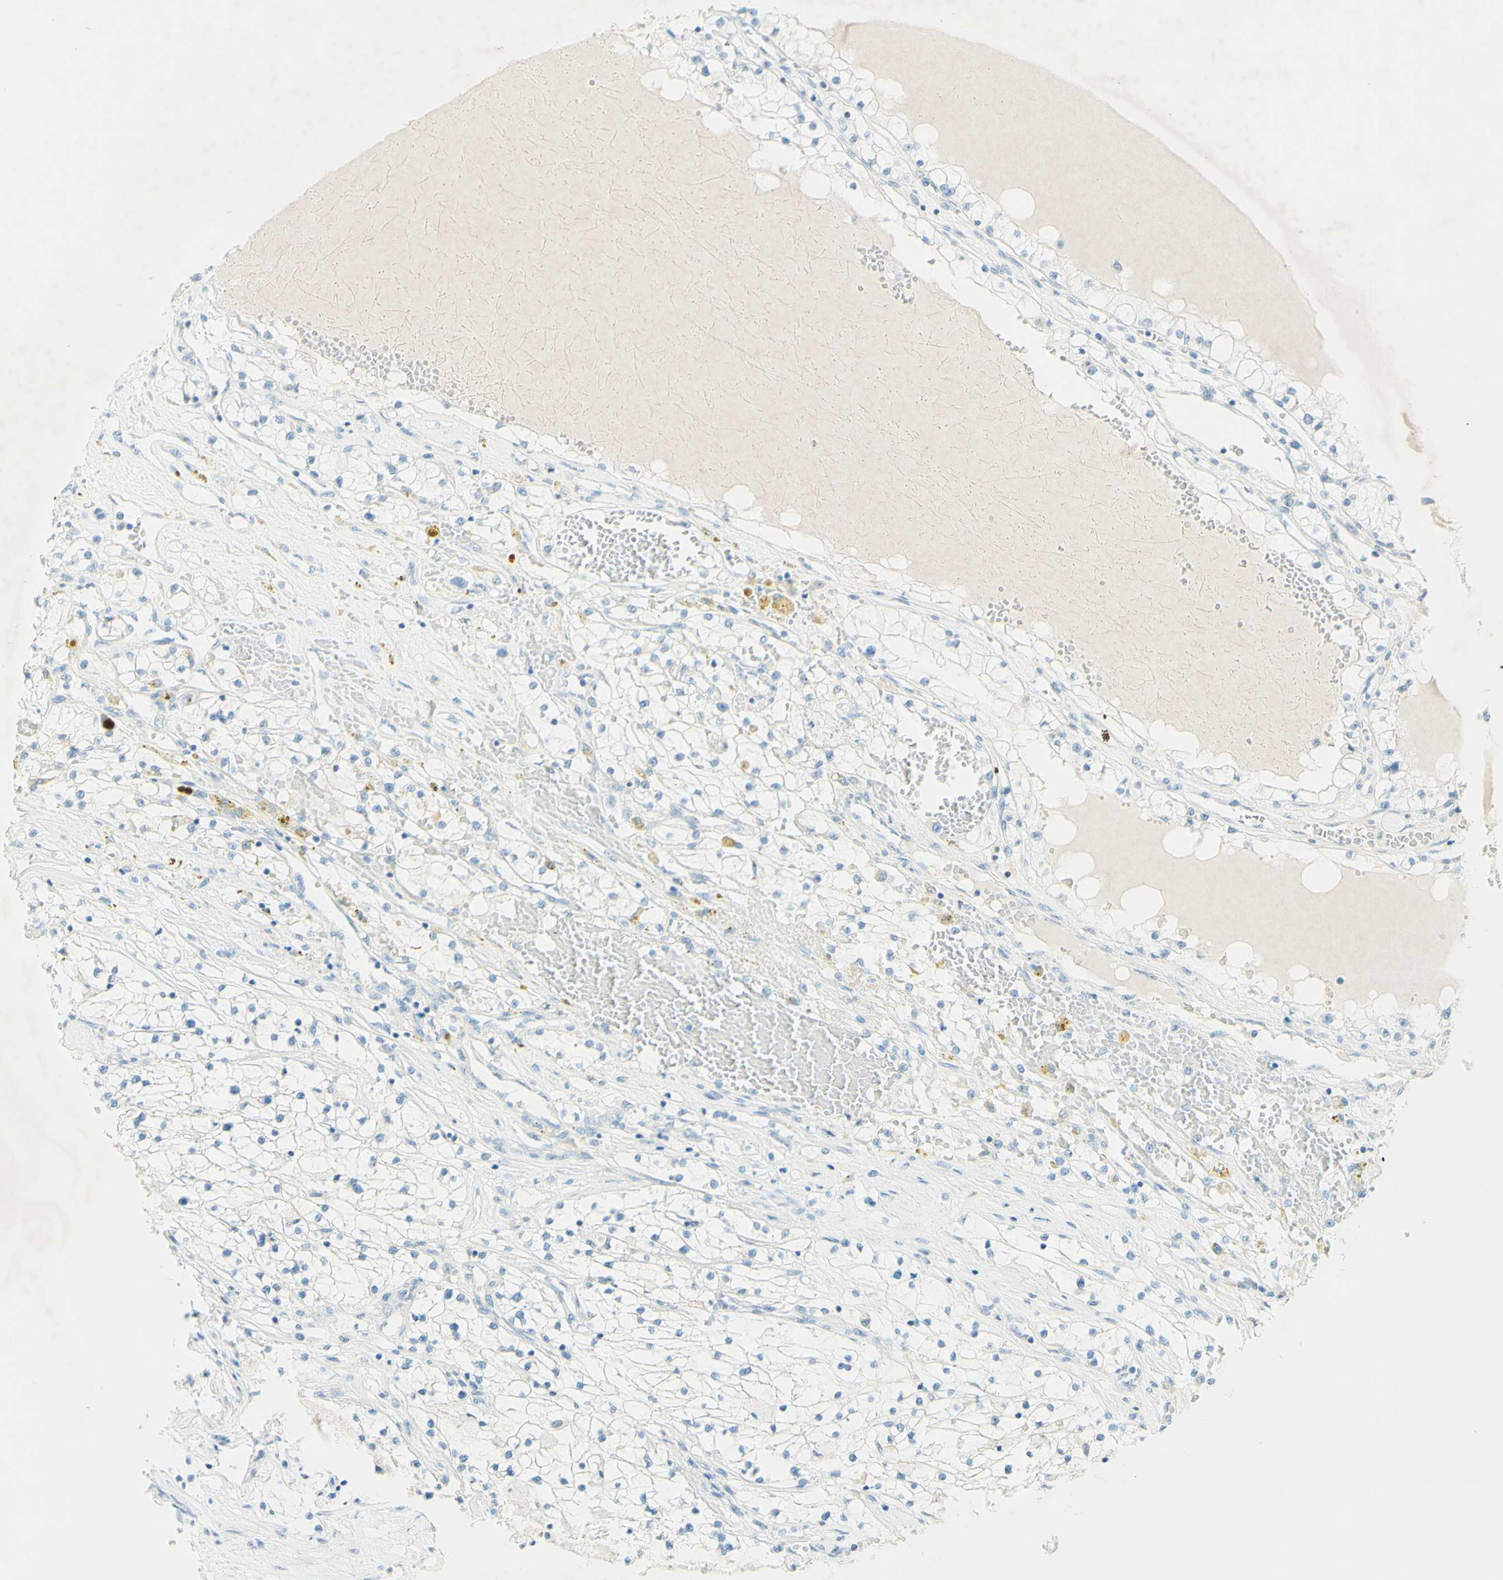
{"staining": {"intensity": "negative", "quantity": "none", "location": "none"}, "tissue": "renal cancer", "cell_type": "Tumor cells", "image_type": "cancer", "snomed": [{"axis": "morphology", "description": "Adenocarcinoma, NOS"}, {"axis": "topography", "description": "Kidney"}], "caption": "There is no significant expression in tumor cells of renal adenocarcinoma.", "gene": "FMR1NB", "patient": {"sex": "male", "age": 68}}